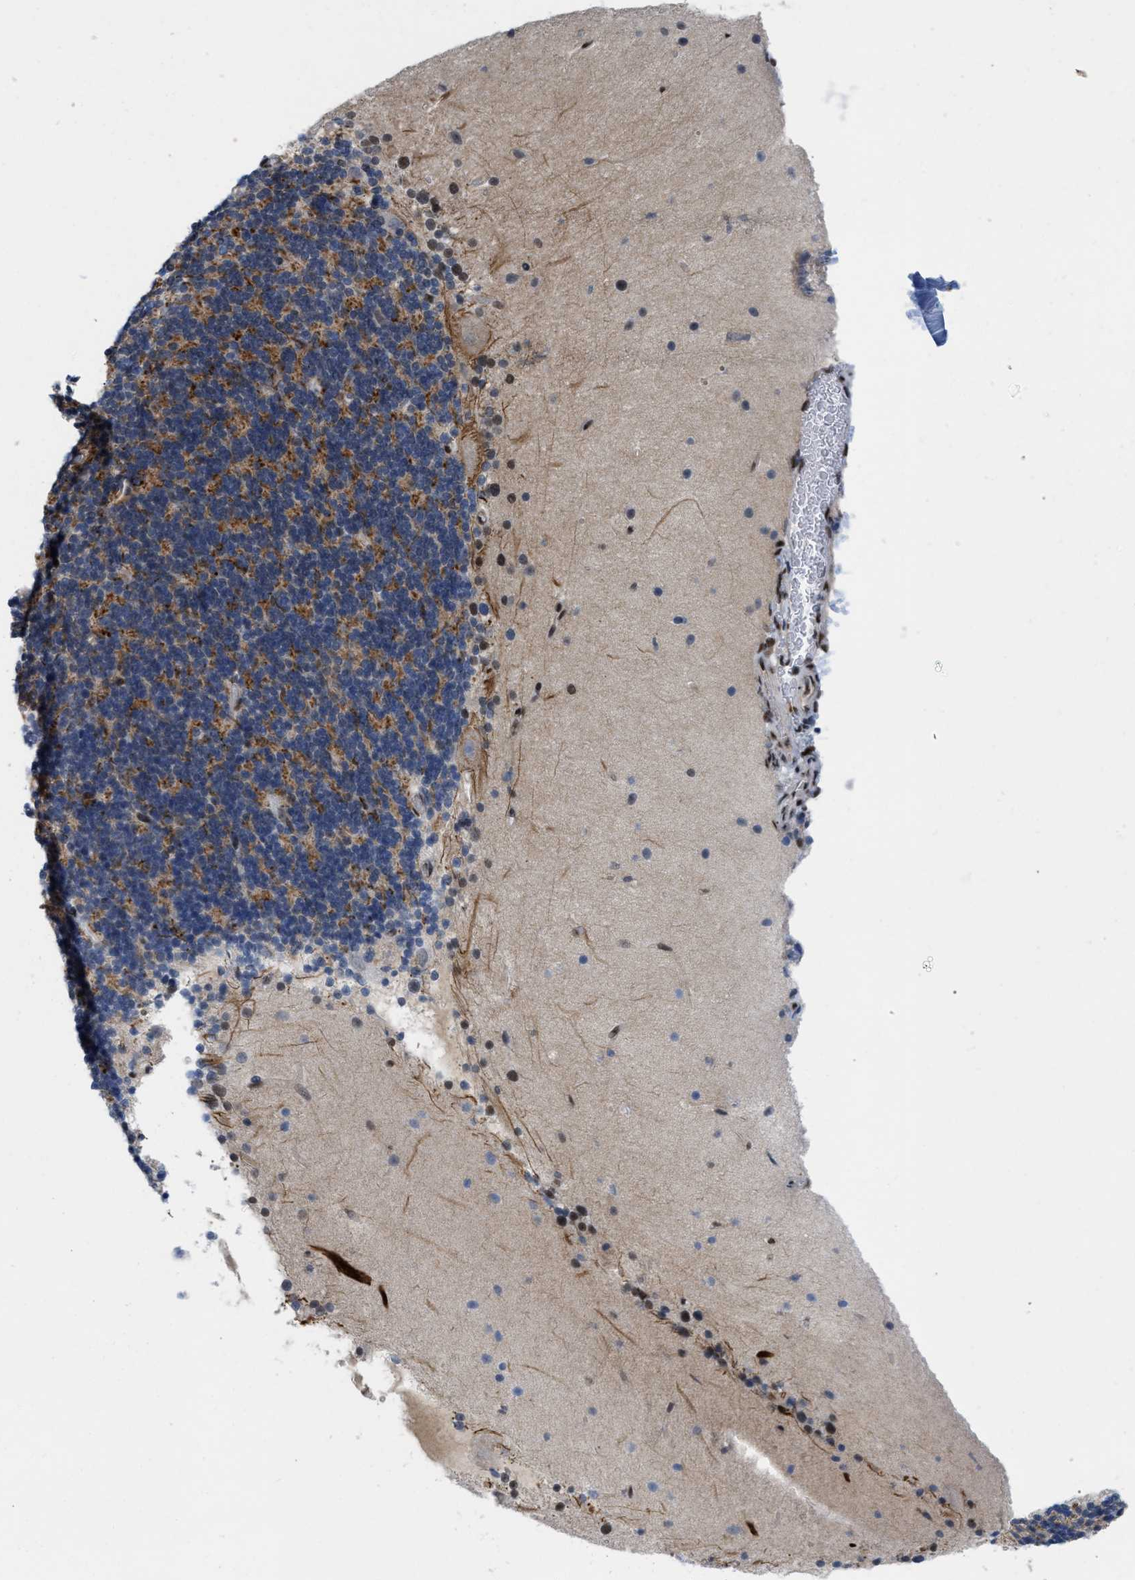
{"staining": {"intensity": "moderate", "quantity": "25%-75%", "location": "cytoplasmic/membranous"}, "tissue": "cerebellum", "cell_type": "Cells in granular layer", "image_type": "normal", "snomed": [{"axis": "morphology", "description": "Normal tissue, NOS"}, {"axis": "topography", "description": "Cerebellum"}], "caption": "A high-resolution image shows immunohistochemistry (IHC) staining of unremarkable cerebellum, which demonstrates moderate cytoplasmic/membranous expression in approximately 25%-75% of cells in granular layer.", "gene": "MIER1", "patient": {"sex": "female", "age": 54}}